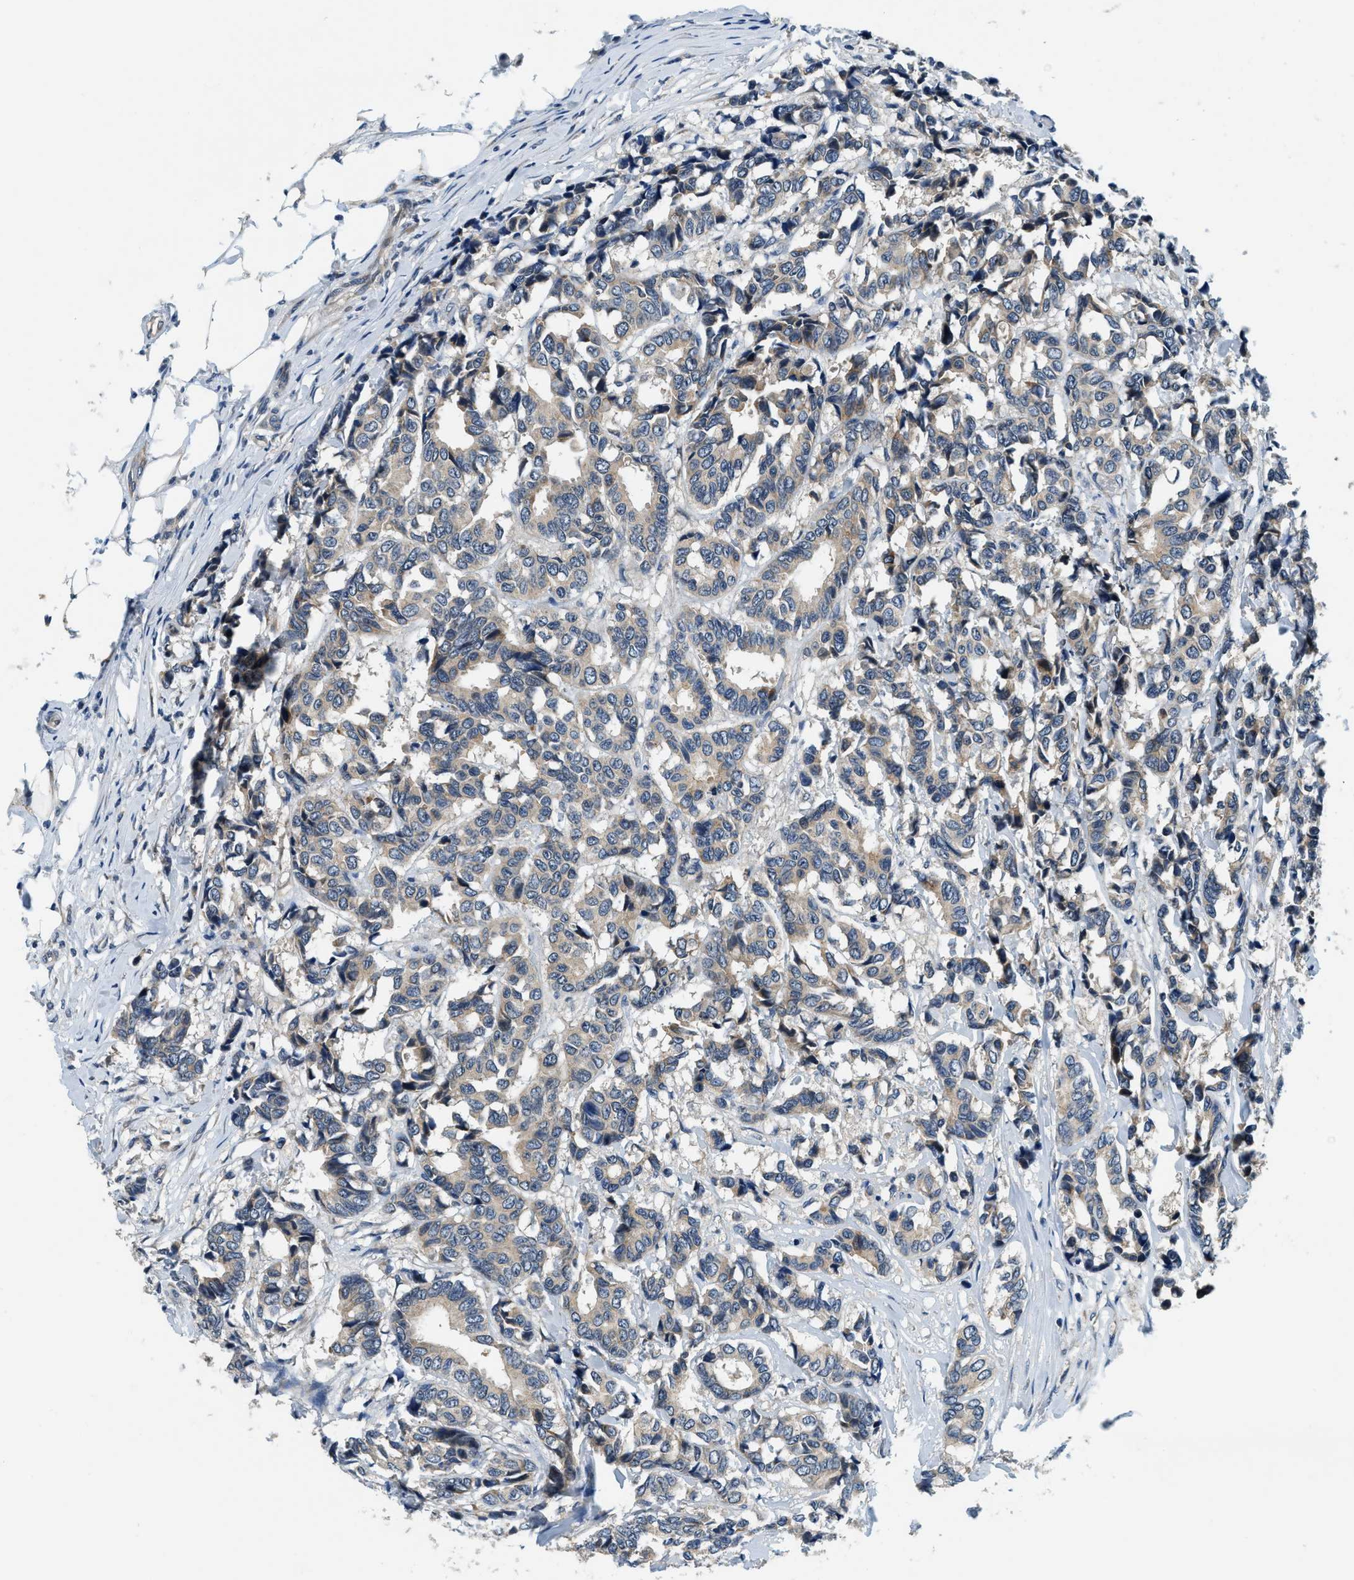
{"staining": {"intensity": "weak", "quantity": ">75%", "location": "cytoplasmic/membranous"}, "tissue": "breast cancer", "cell_type": "Tumor cells", "image_type": "cancer", "snomed": [{"axis": "morphology", "description": "Duct carcinoma"}, {"axis": "topography", "description": "Breast"}], "caption": "The photomicrograph displays immunohistochemical staining of breast cancer (infiltrating ductal carcinoma). There is weak cytoplasmic/membranous staining is identified in about >75% of tumor cells.", "gene": "YAE1", "patient": {"sex": "female", "age": 87}}